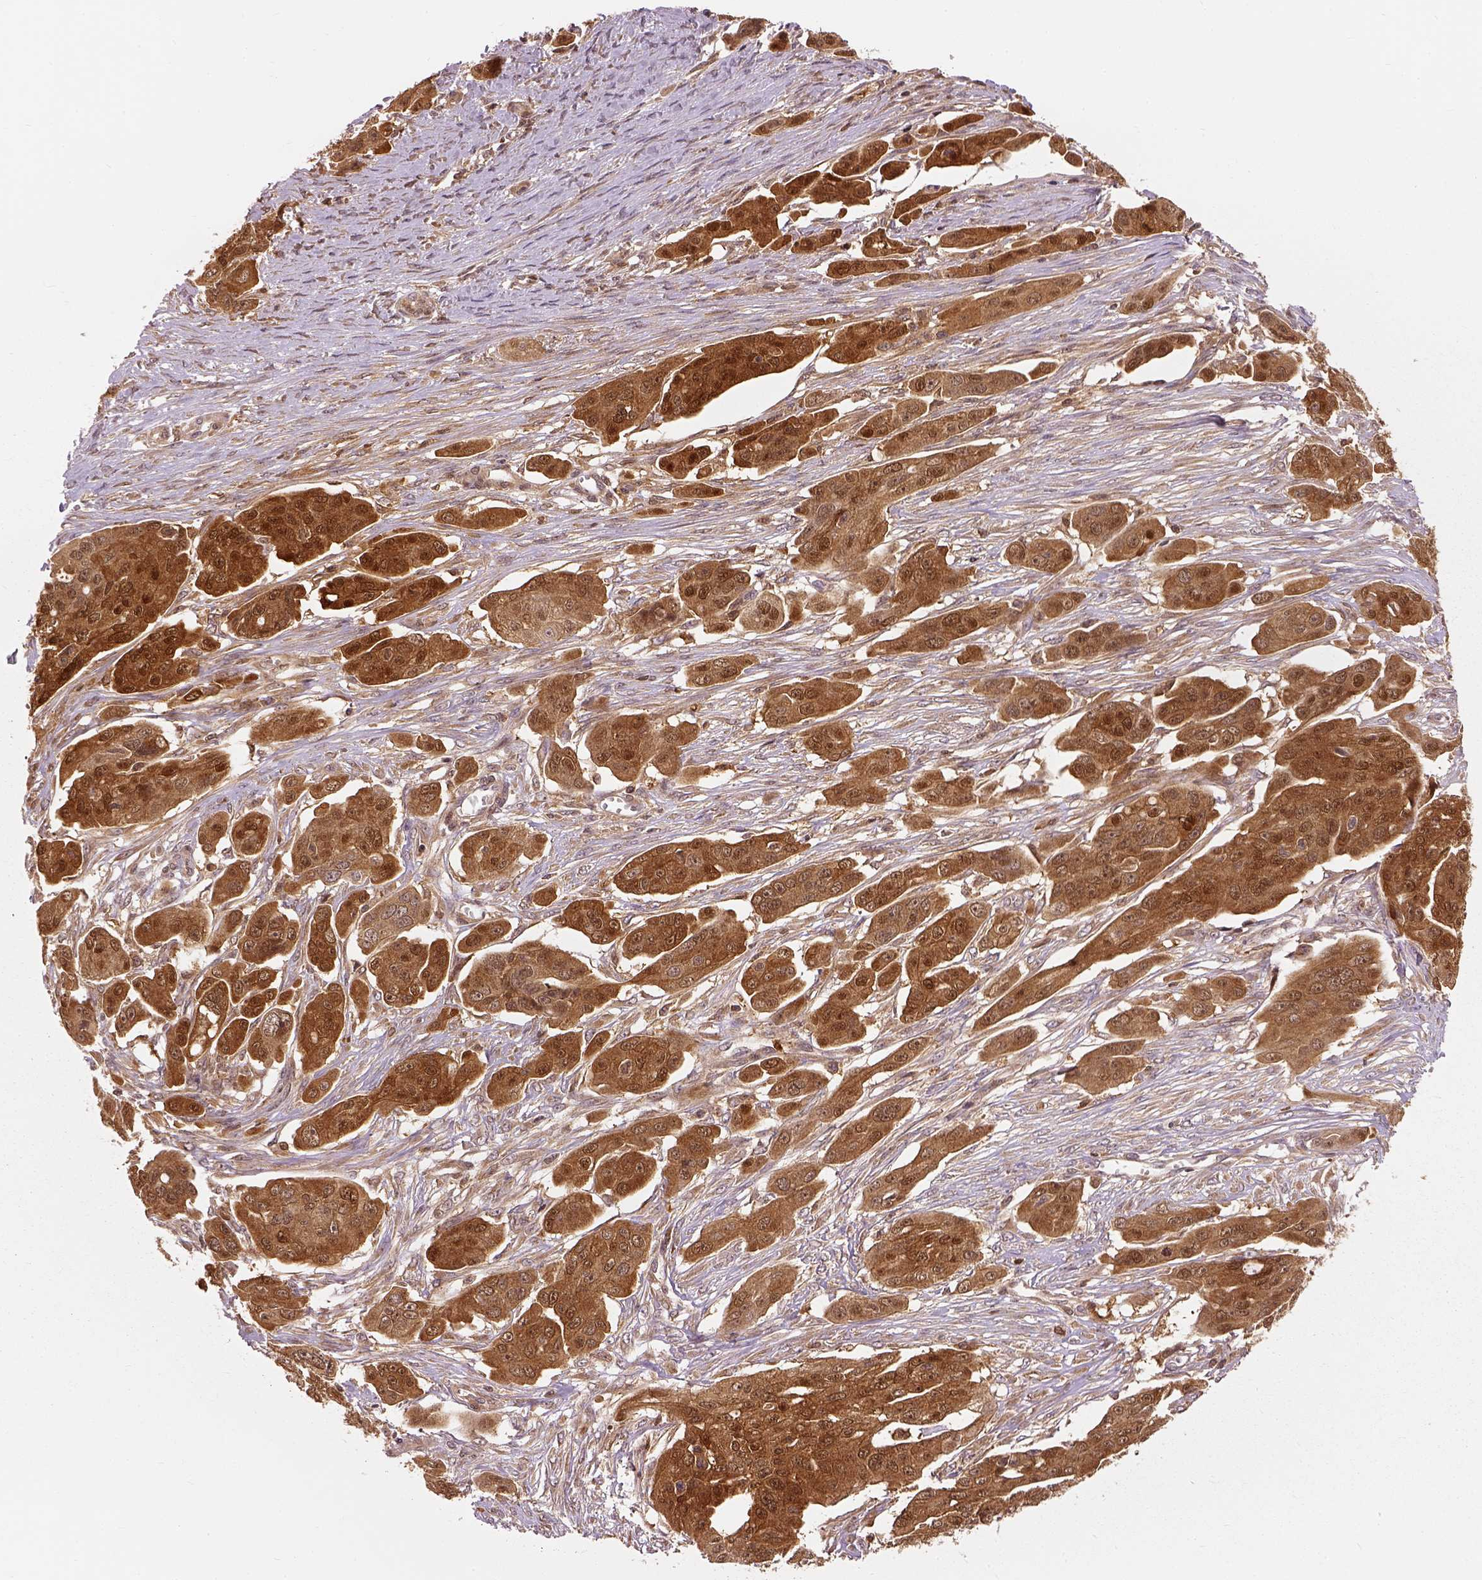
{"staining": {"intensity": "strong", "quantity": ">75%", "location": "cytoplasmic/membranous"}, "tissue": "ovarian cancer", "cell_type": "Tumor cells", "image_type": "cancer", "snomed": [{"axis": "morphology", "description": "Carcinoma, endometroid"}, {"axis": "topography", "description": "Ovary"}], "caption": "Strong cytoplasmic/membranous positivity for a protein is identified in about >75% of tumor cells of endometroid carcinoma (ovarian) using immunohistochemistry (IHC).", "gene": "GPI", "patient": {"sex": "female", "age": 70}}